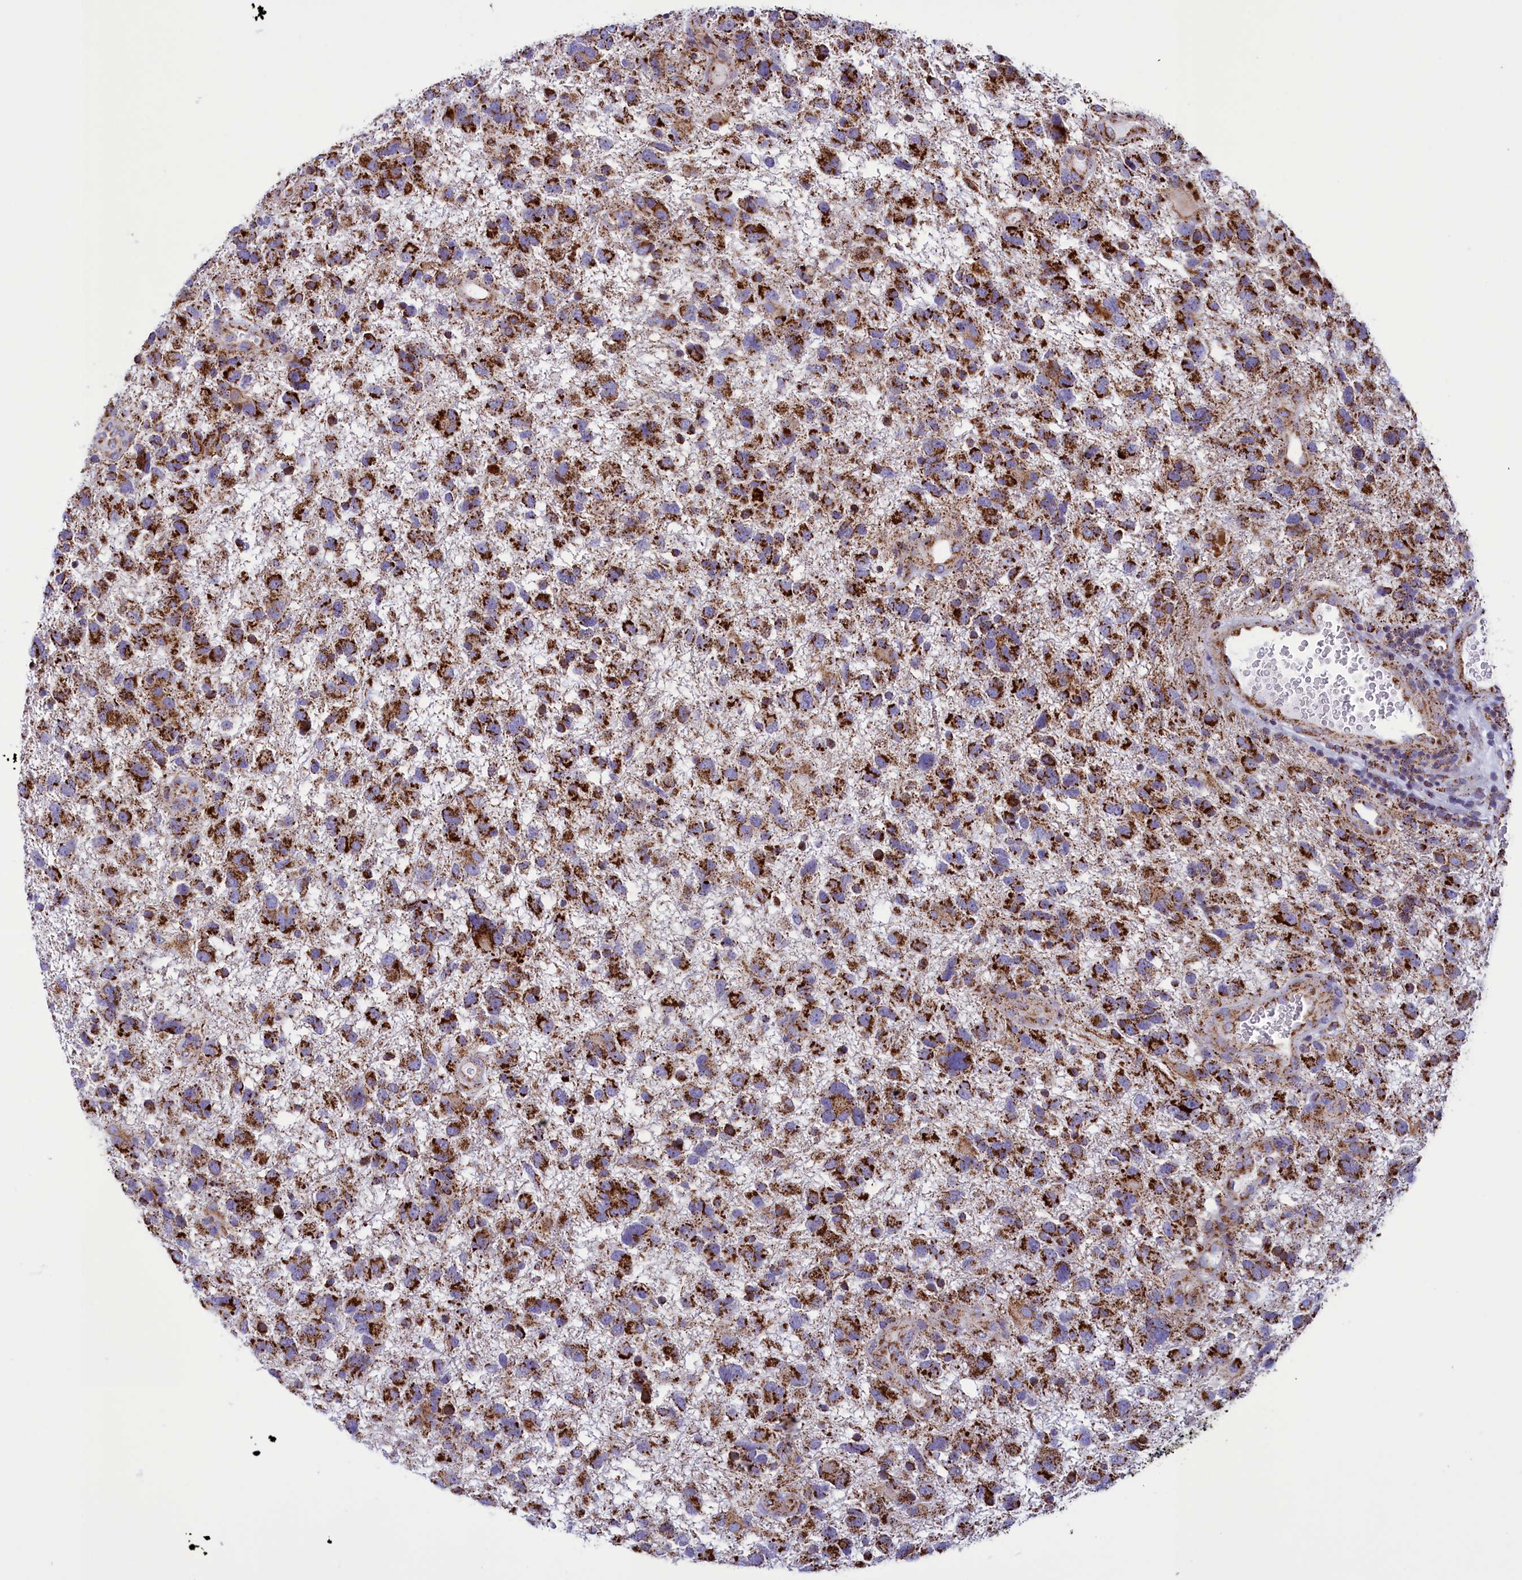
{"staining": {"intensity": "strong", "quantity": ">75%", "location": "cytoplasmic/membranous"}, "tissue": "glioma", "cell_type": "Tumor cells", "image_type": "cancer", "snomed": [{"axis": "morphology", "description": "Glioma, malignant, High grade"}, {"axis": "topography", "description": "Brain"}], "caption": "Glioma was stained to show a protein in brown. There is high levels of strong cytoplasmic/membranous staining in about >75% of tumor cells.", "gene": "ISOC2", "patient": {"sex": "male", "age": 61}}